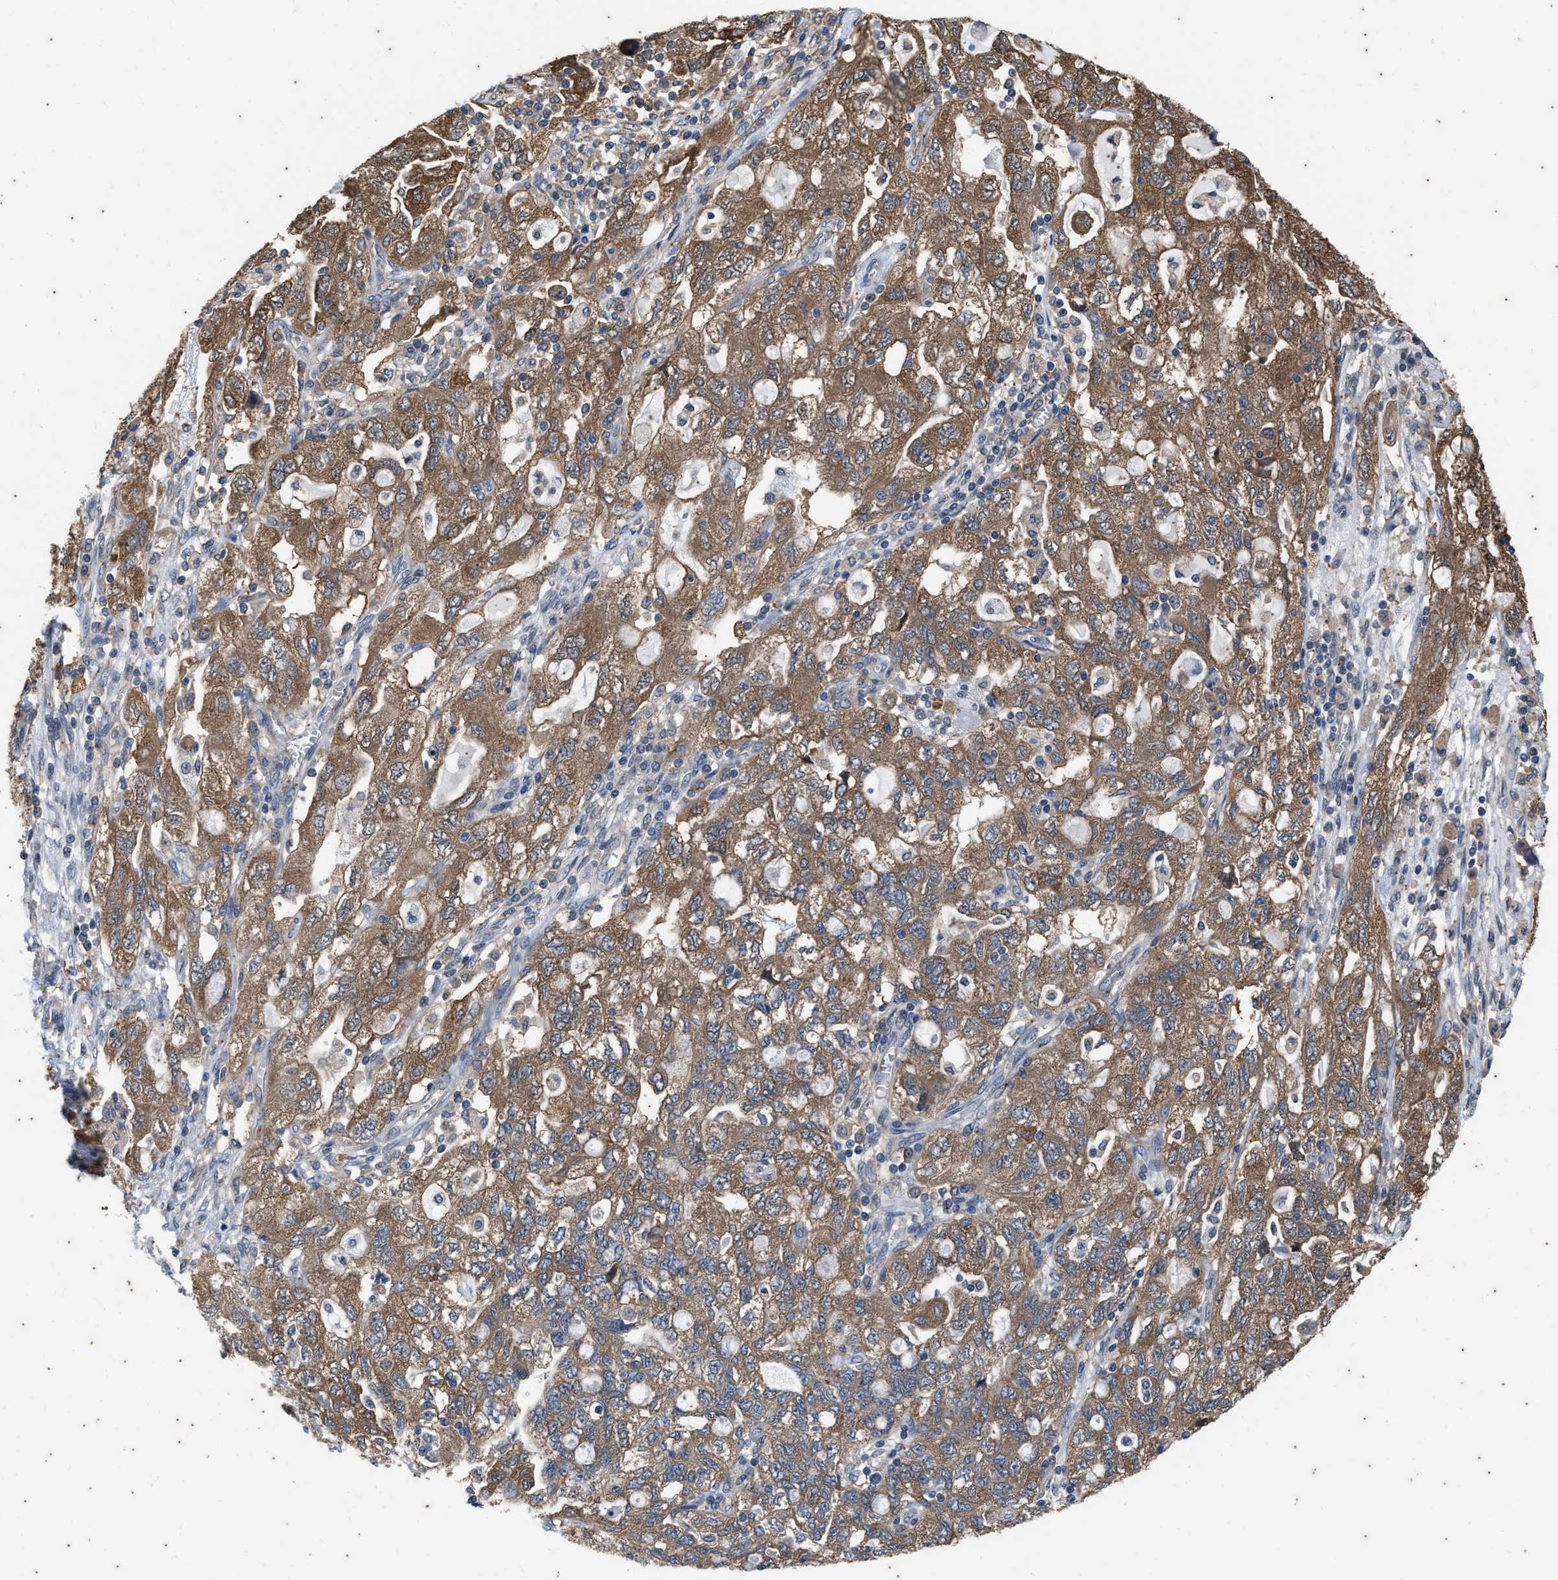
{"staining": {"intensity": "moderate", "quantity": ">75%", "location": "cytoplasmic/membranous"}, "tissue": "ovarian cancer", "cell_type": "Tumor cells", "image_type": "cancer", "snomed": [{"axis": "morphology", "description": "Carcinoma, NOS"}, {"axis": "morphology", "description": "Cystadenocarcinoma, serous, NOS"}, {"axis": "topography", "description": "Ovary"}], "caption": "Tumor cells exhibit moderate cytoplasmic/membranous staining in approximately >75% of cells in ovarian cancer (carcinoma).", "gene": "COX19", "patient": {"sex": "female", "age": 69}}